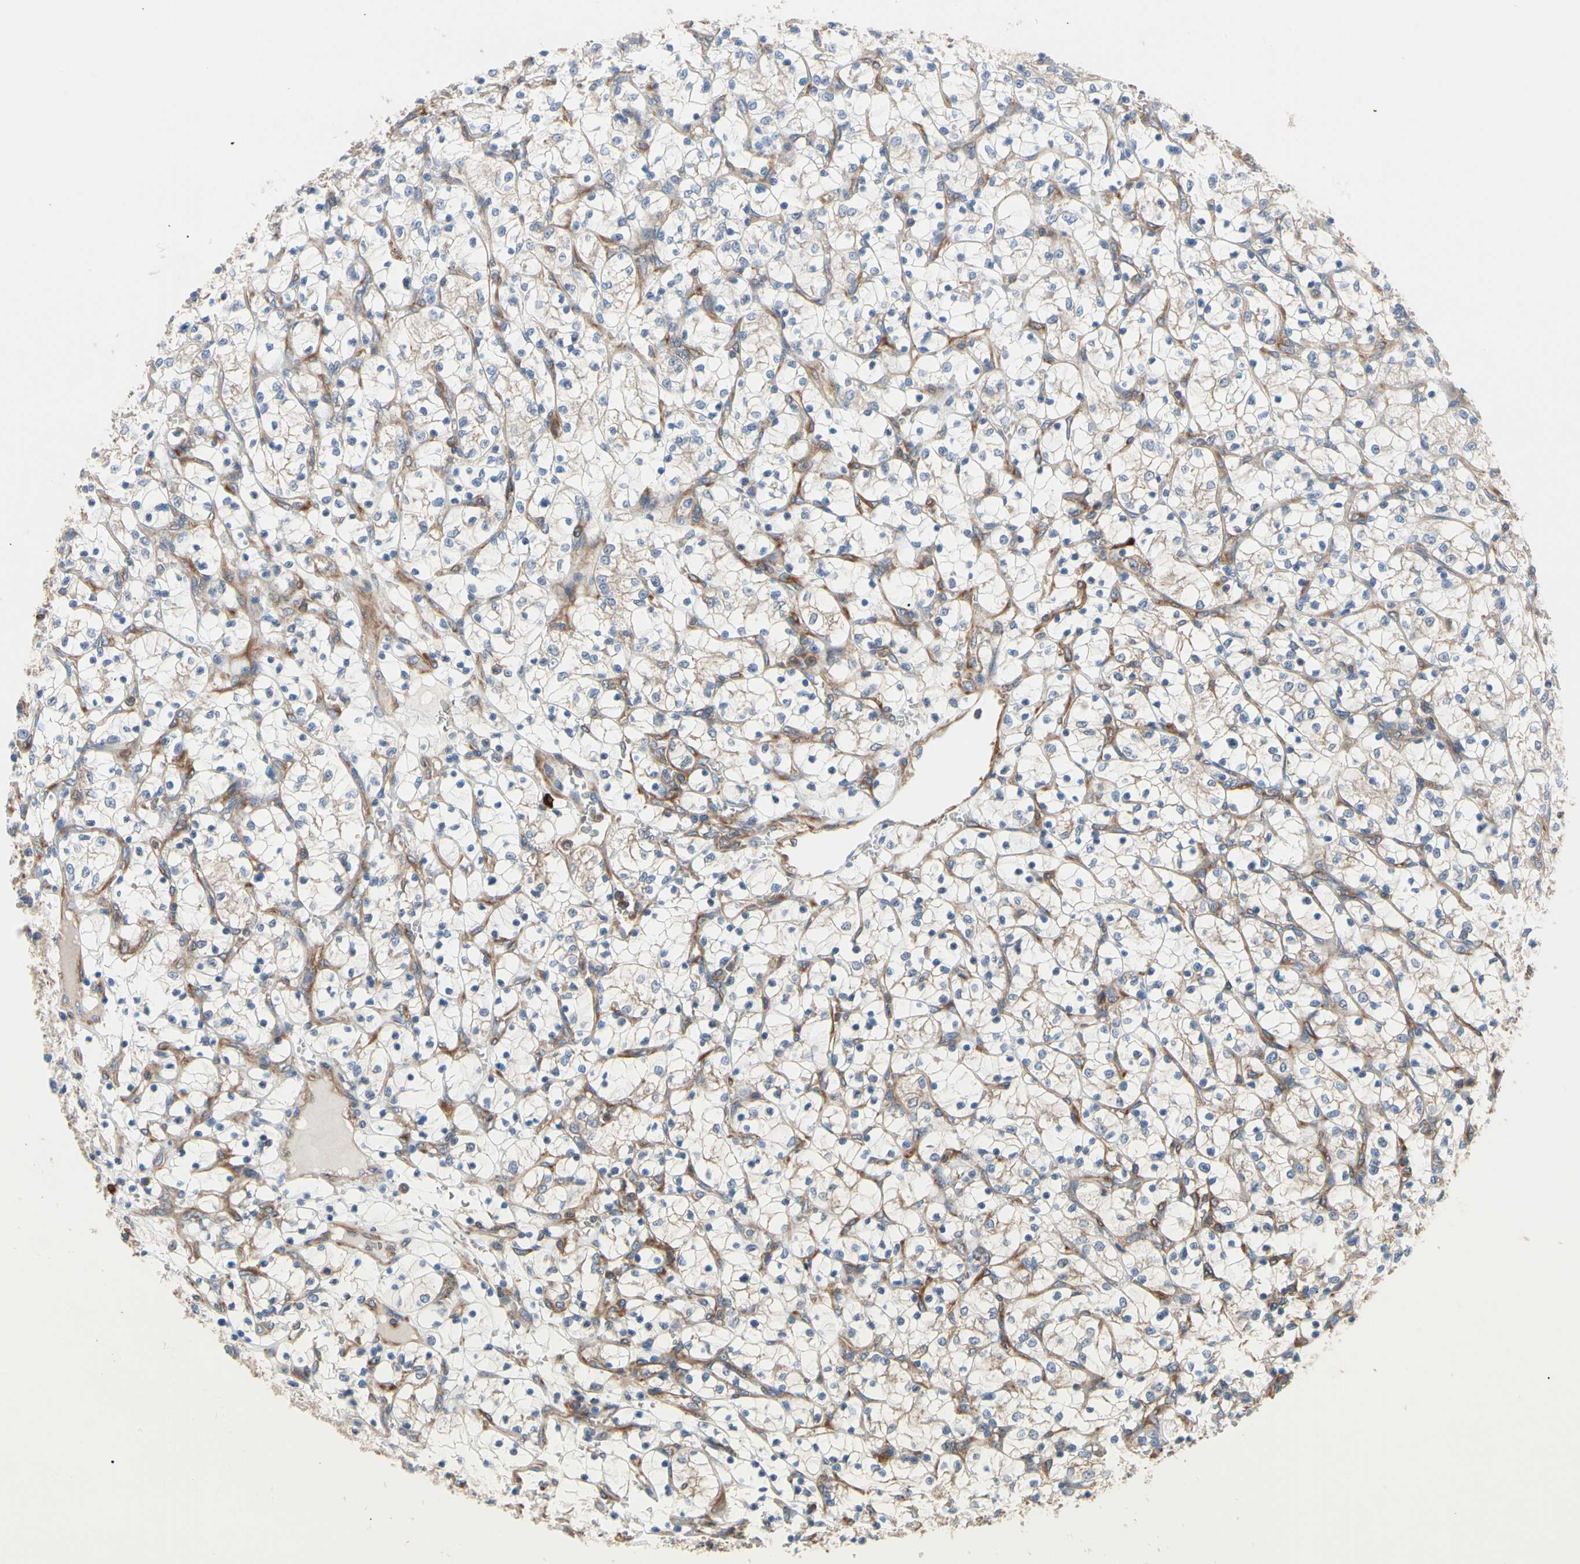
{"staining": {"intensity": "negative", "quantity": "none", "location": "none"}, "tissue": "renal cancer", "cell_type": "Tumor cells", "image_type": "cancer", "snomed": [{"axis": "morphology", "description": "Adenocarcinoma, NOS"}, {"axis": "topography", "description": "Kidney"}], "caption": "Tumor cells are negative for protein expression in human adenocarcinoma (renal).", "gene": "ROCK1", "patient": {"sex": "female", "age": 69}}